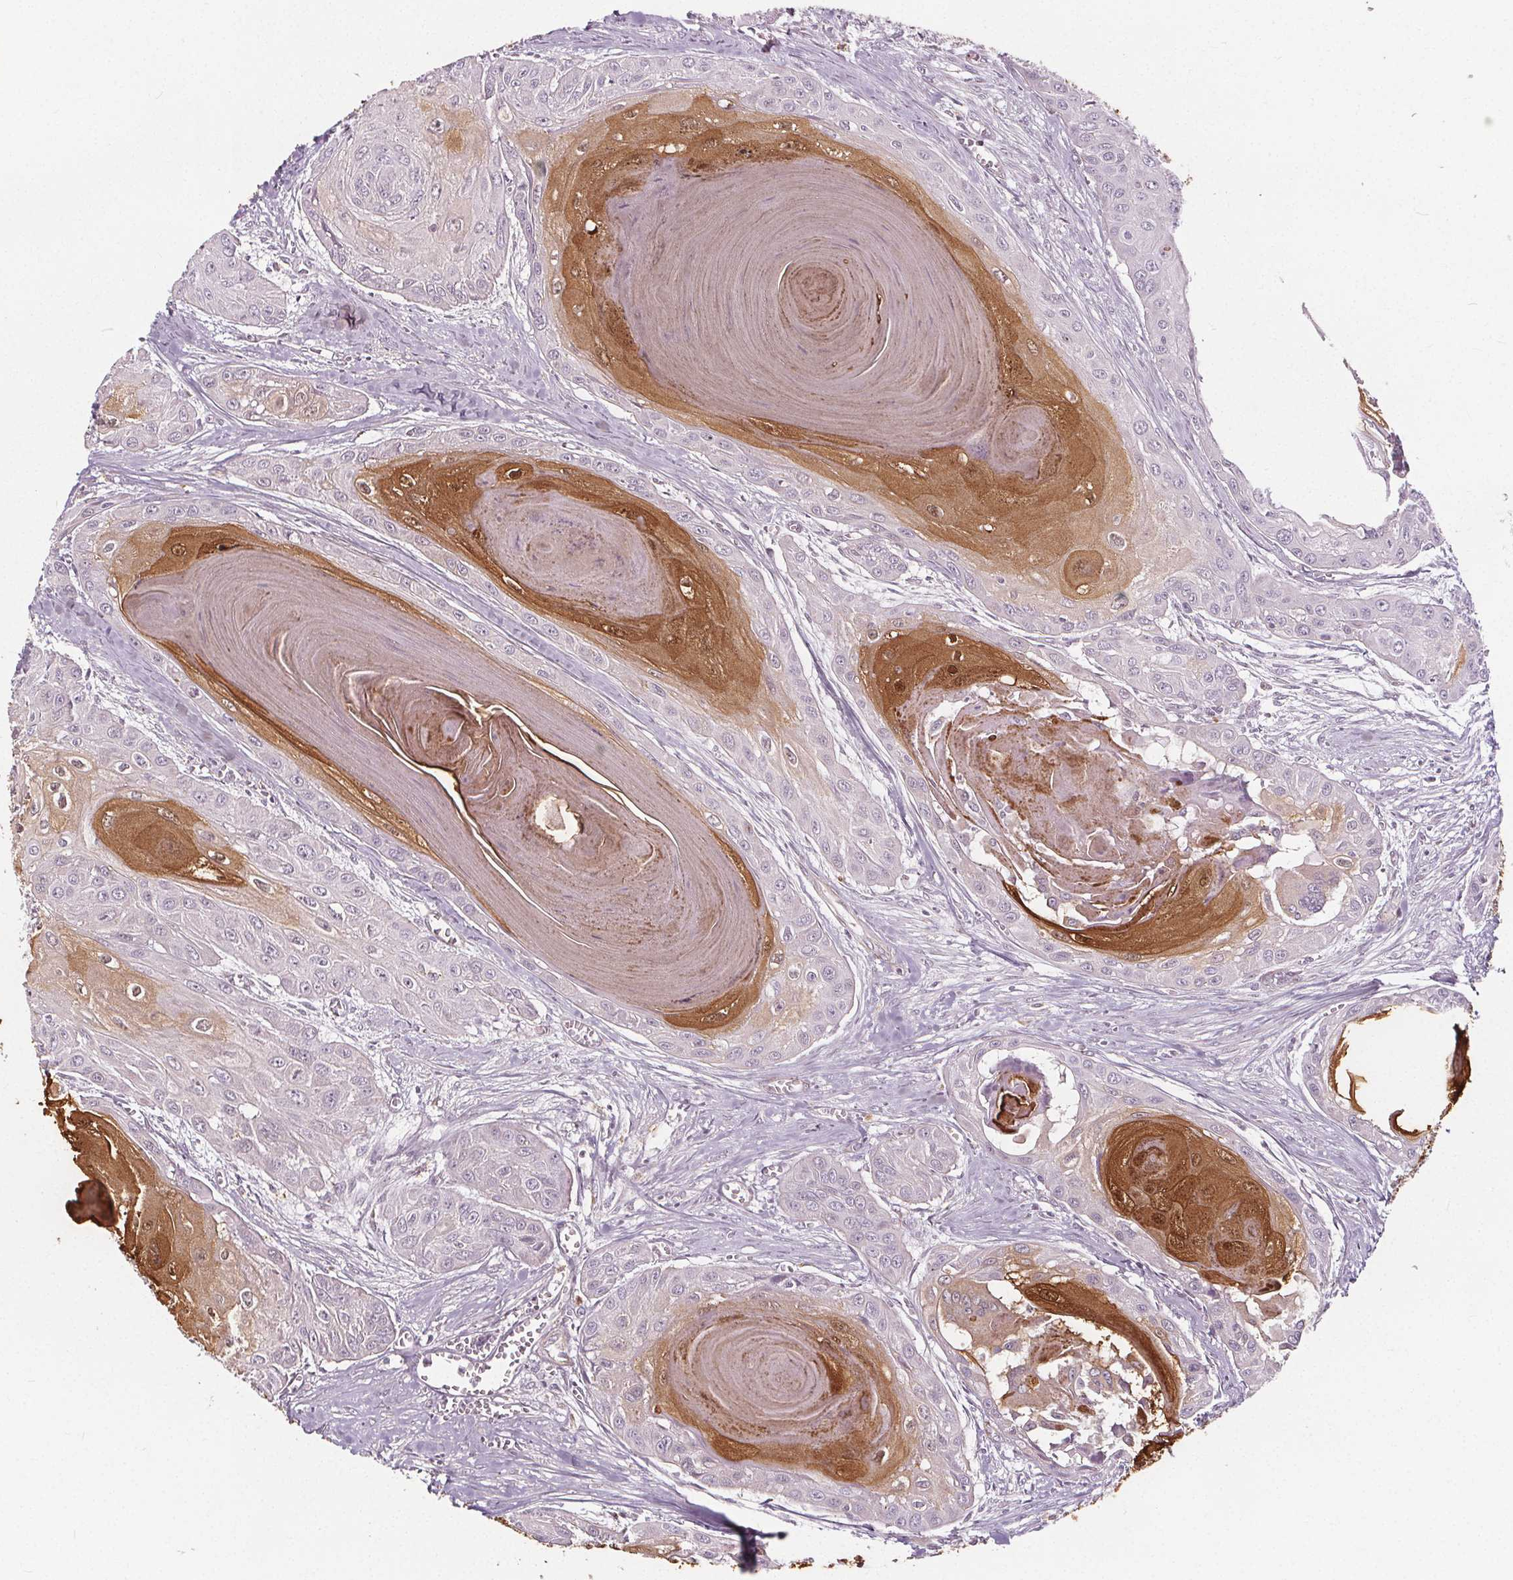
{"staining": {"intensity": "negative", "quantity": "none", "location": "none"}, "tissue": "head and neck cancer", "cell_type": "Tumor cells", "image_type": "cancer", "snomed": [{"axis": "morphology", "description": "Squamous cell carcinoma, NOS"}, {"axis": "topography", "description": "Oral tissue"}, {"axis": "topography", "description": "Head-Neck"}], "caption": "Immunohistochemical staining of head and neck squamous cell carcinoma exhibits no significant staining in tumor cells.", "gene": "HAS1", "patient": {"sex": "male", "age": 71}}